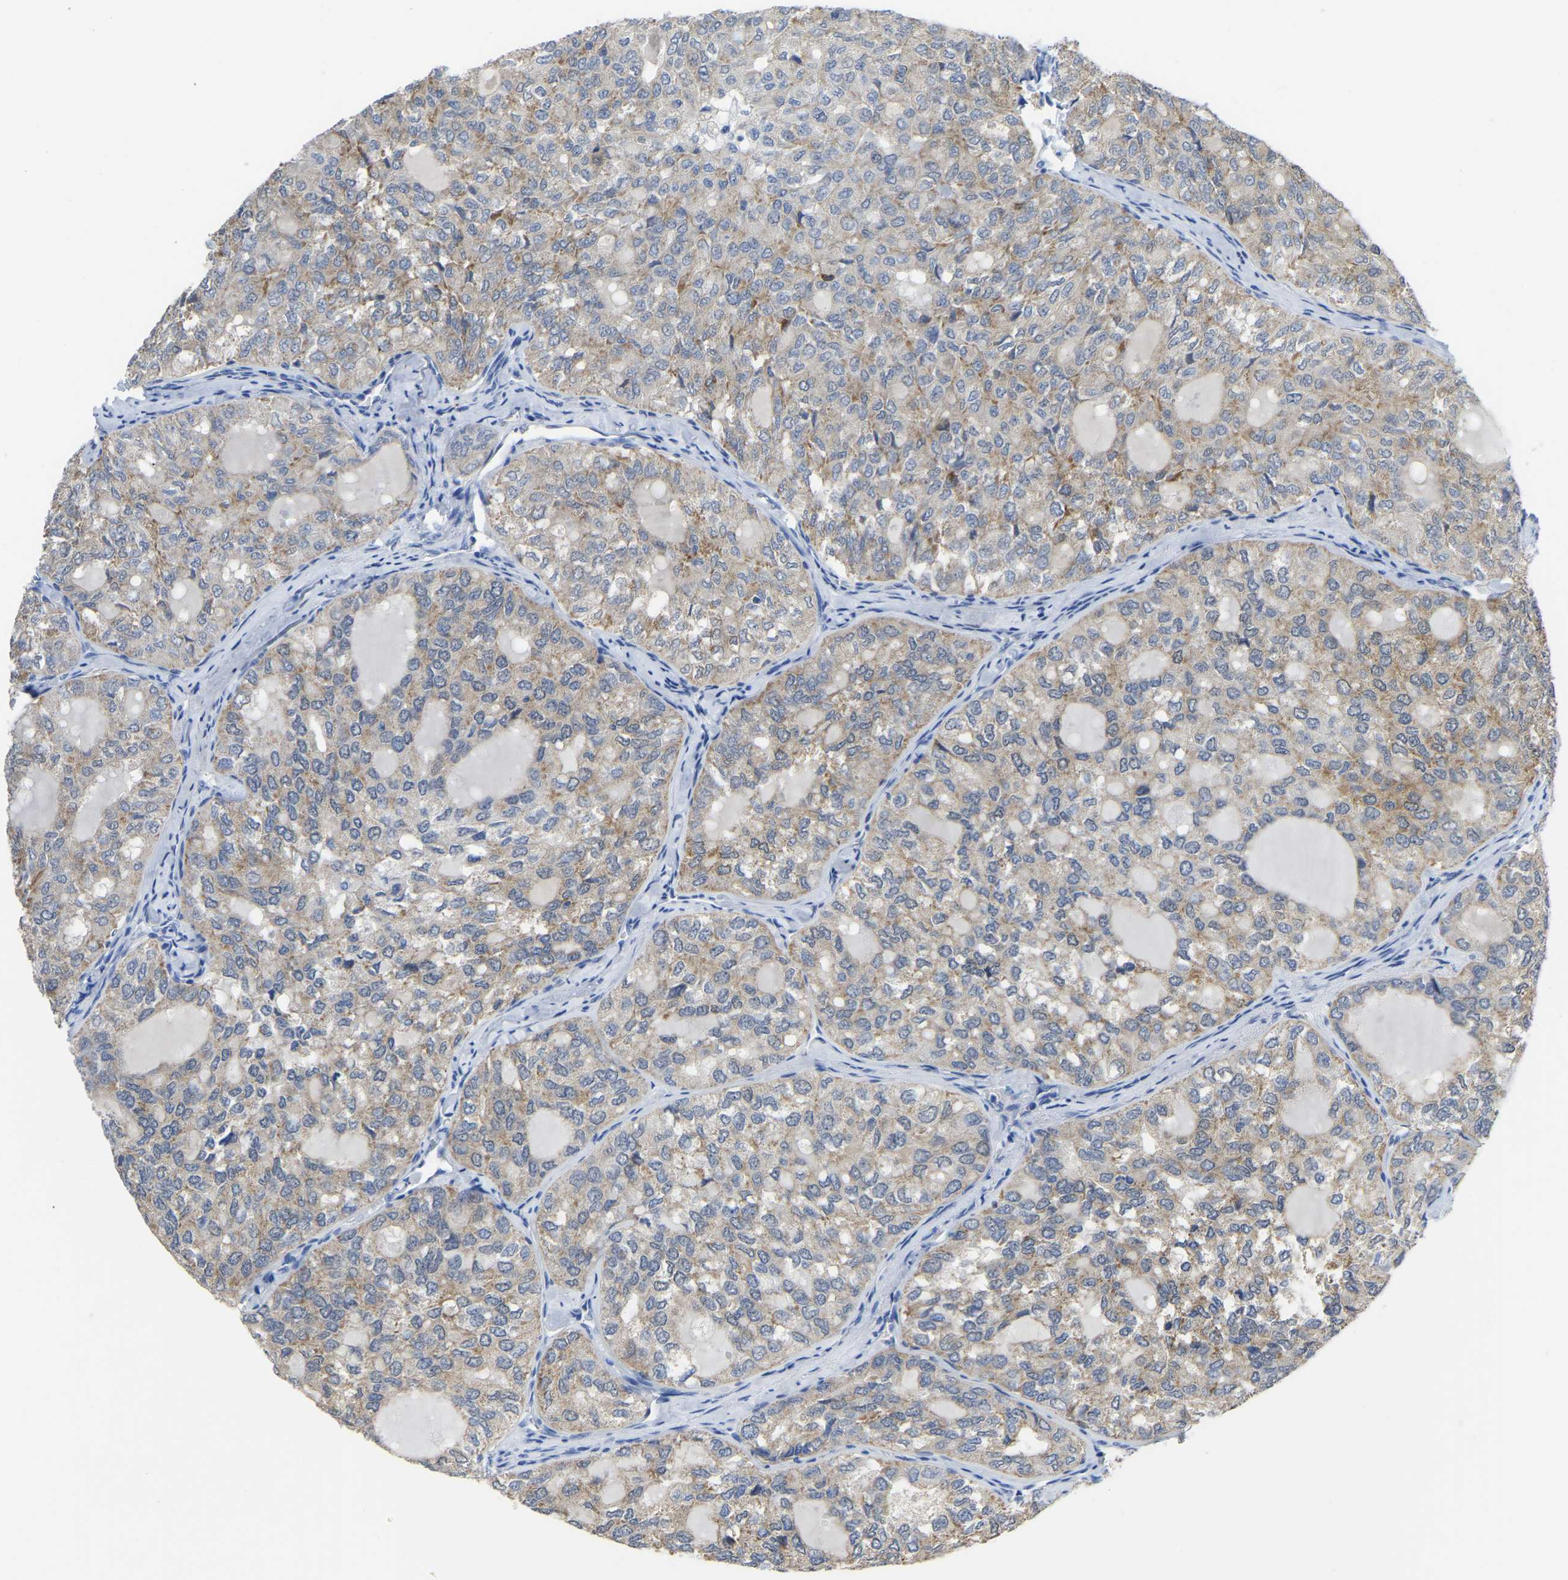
{"staining": {"intensity": "weak", "quantity": "25%-75%", "location": "cytoplasmic/membranous"}, "tissue": "thyroid cancer", "cell_type": "Tumor cells", "image_type": "cancer", "snomed": [{"axis": "morphology", "description": "Follicular adenoma carcinoma, NOS"}, {"axis": "topography", "description": "Thyroid gland"}], "caption": "Thyroid cancer was stained to show a protein in brown. There is low levels of weak cytoplasmic/membranous expression in approximately 25%-75% of tumor cells.", "gene": "ETFA", "patient": {"sex": "male", "age": 75}}